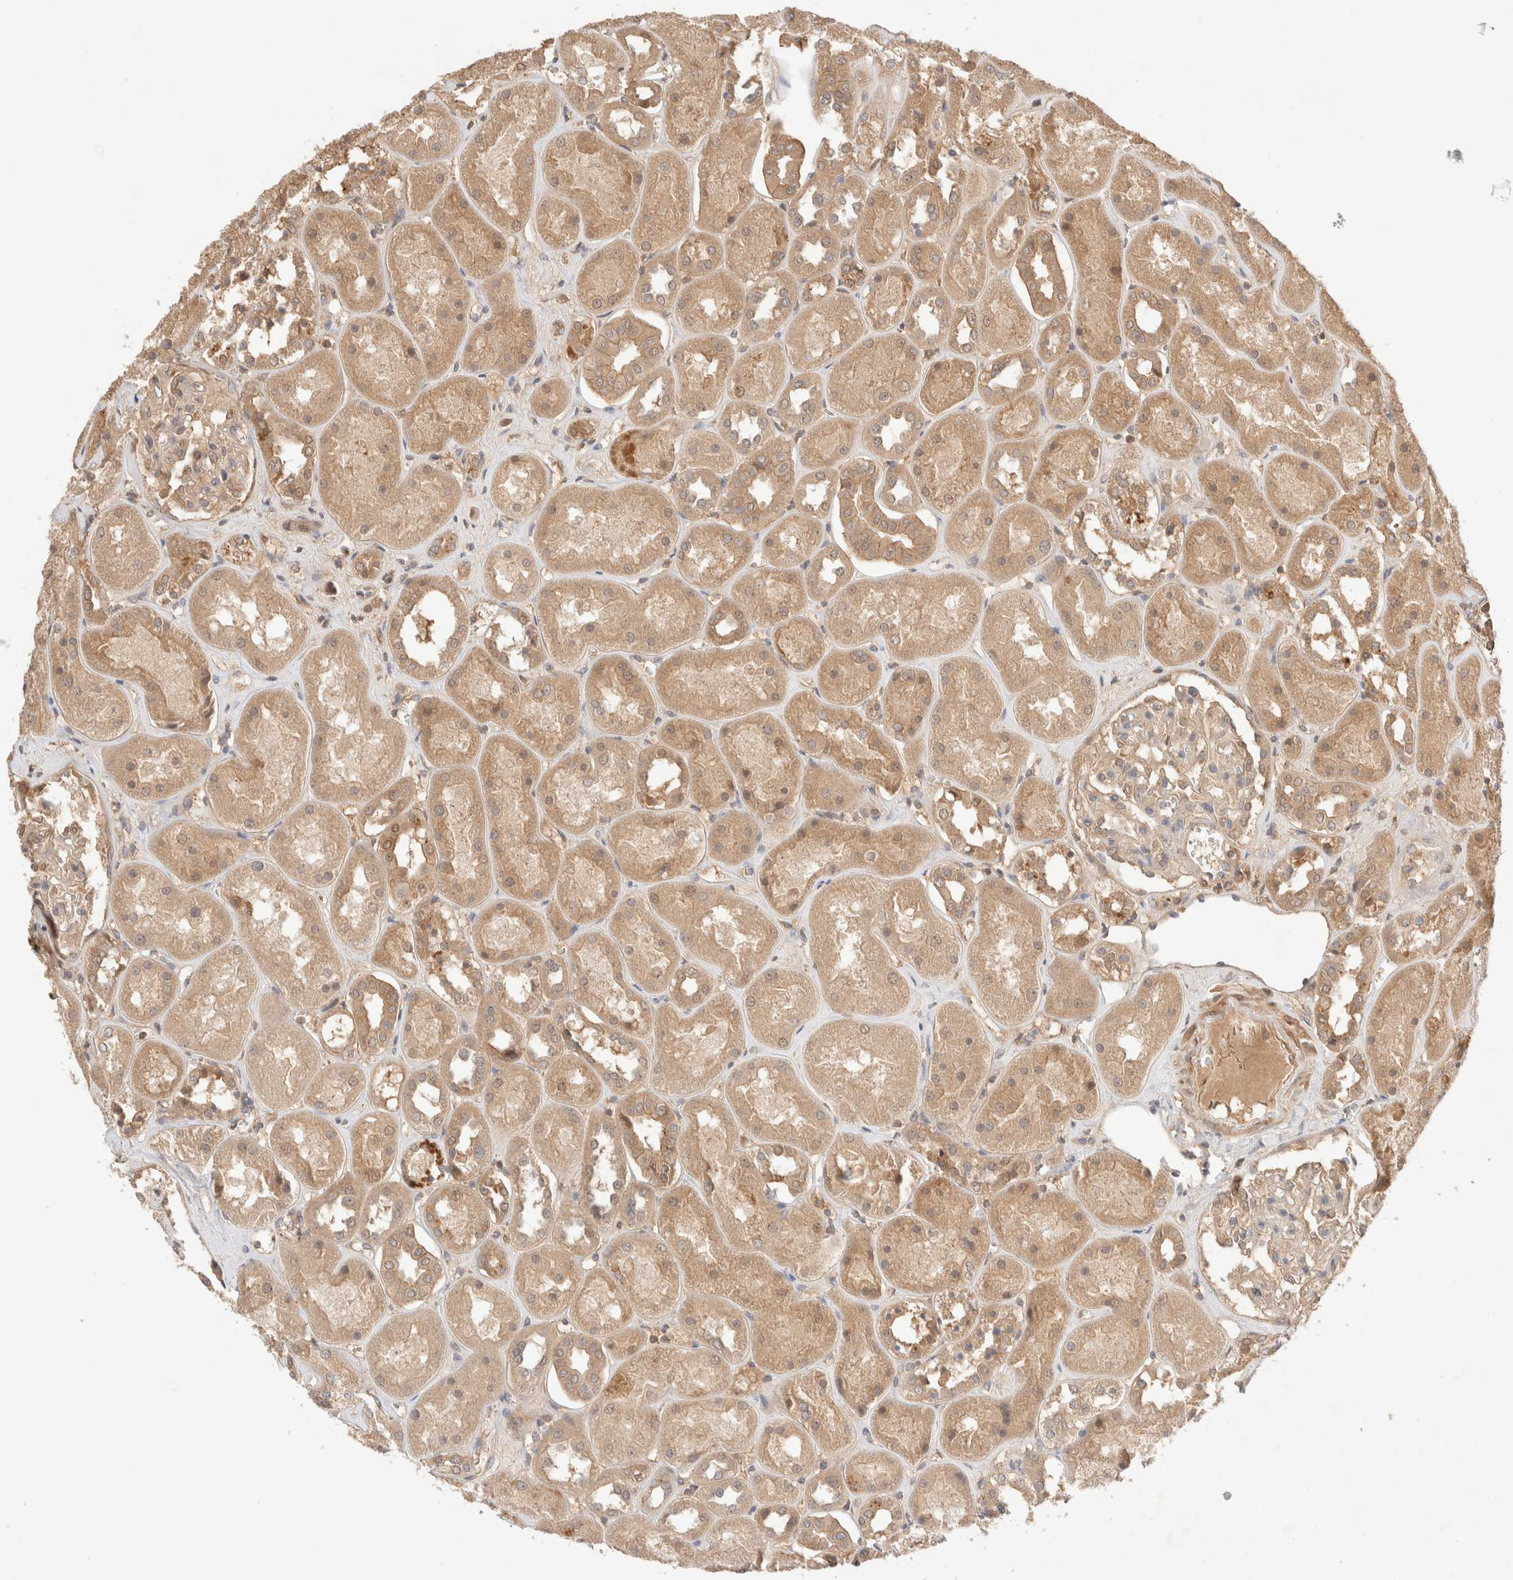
{"staining": {"intensity": "weak", "quantity": ">75%", "location": "cytoplasmic/membranous"}, "tissue": "kidney", "cell_type": "Cells in glomeruli", "image_type": "normal", "snomed": [{"axis": "morphology", "description": "Normal tissue, NOS"}, {"axis": "topography", "description": "Kidney"}], "caption": "Normal kidney reveals weak cytoplasmic/membranous staining in approximately >75% of cells in glomeruli, visualized by immunohistochemistry. (IHC, brightfield microscopy, high magnification).", "gene": "CARNMT1", "patient": {"sex": "male", "age": 70}}